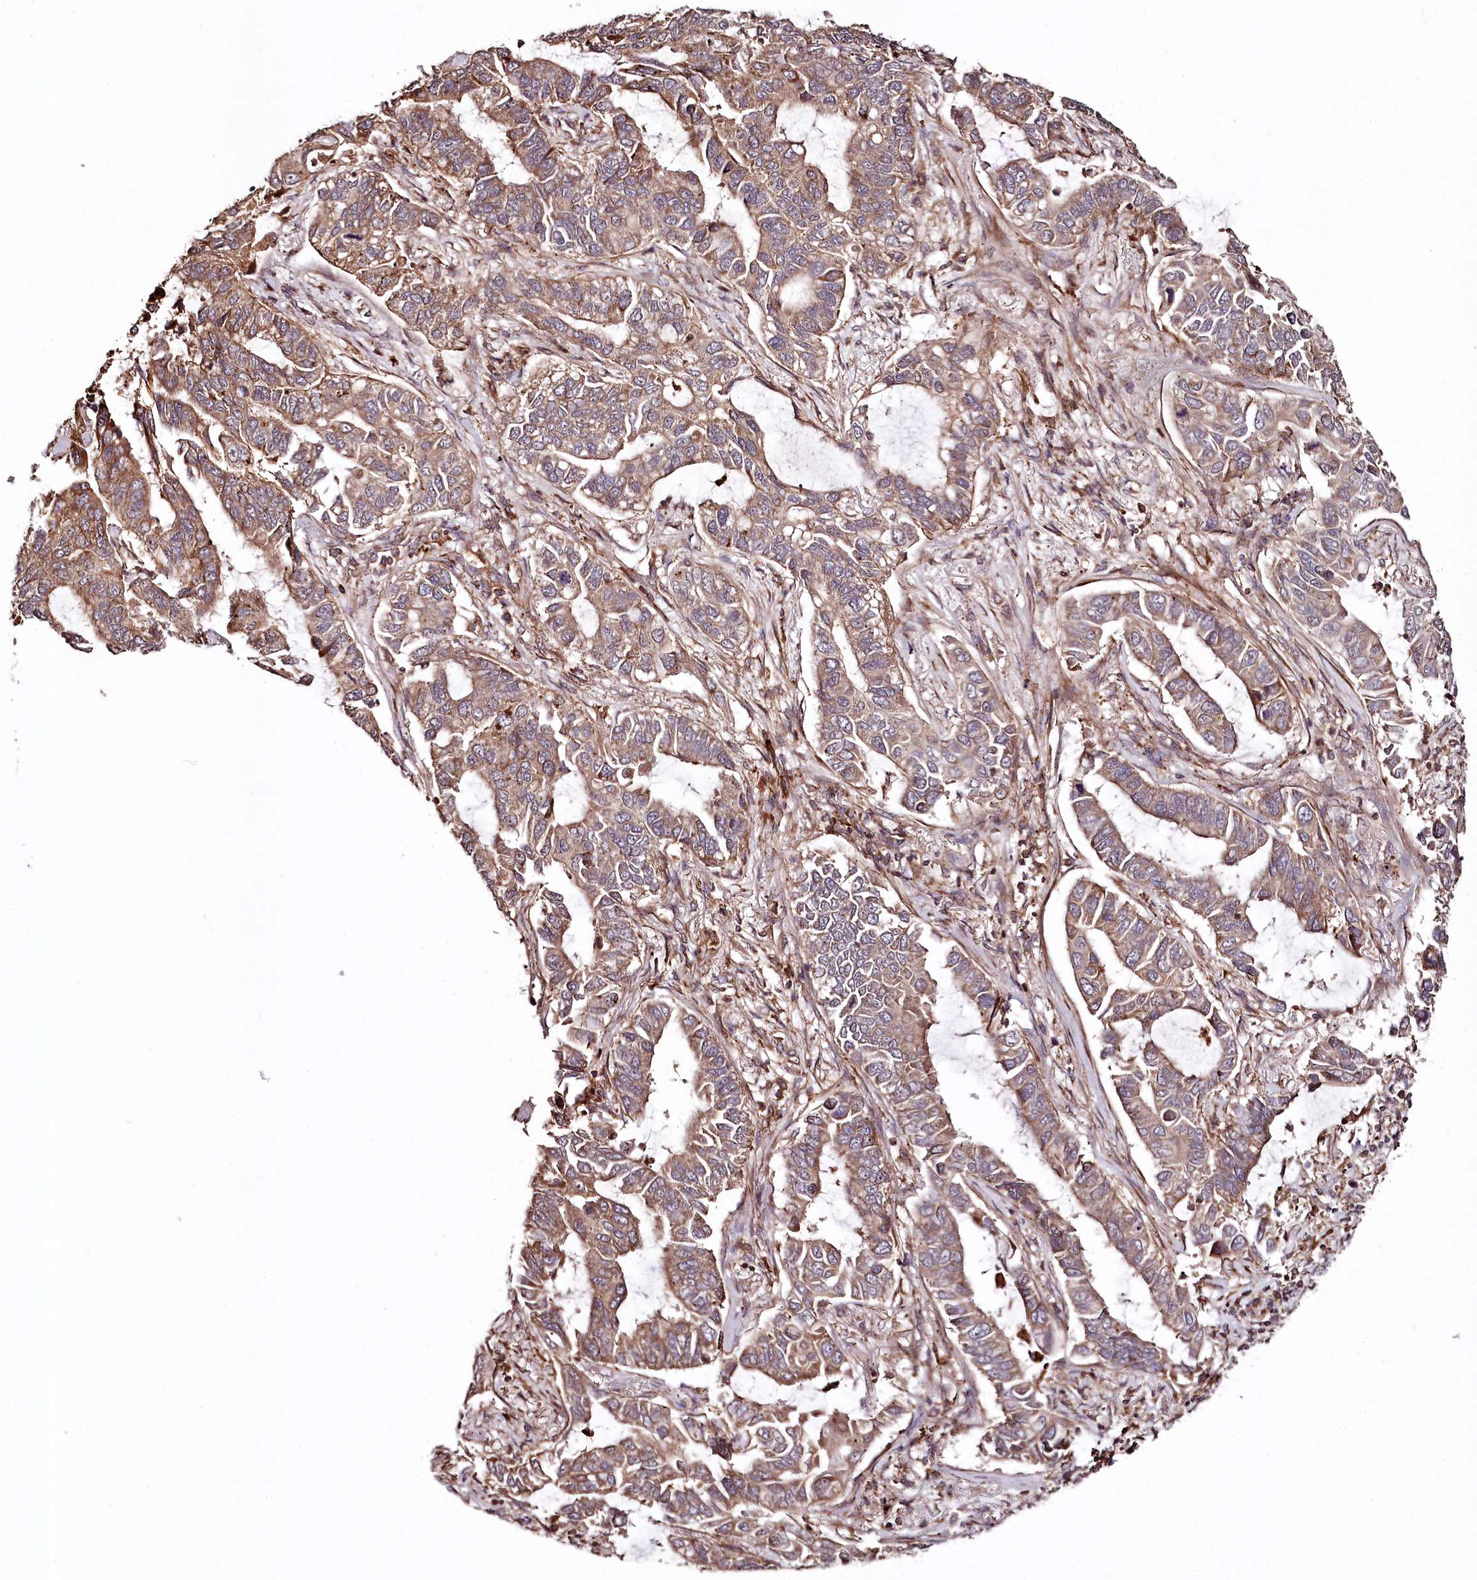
{"staining": {"intensity": "moderate", "quantity": ">75%", "location": "cytoplasmic/membranous"}, "tissue": "lung cancer", "cell_type": "Tumor cells", "image_type": "cancer", "snomed": [{"axis": "morphology", "description": "Adenocarcinoma, NOS"}, {"axis": "topography", "description": "Lung"}], "caption": "Immunohistochemical staining of lung cancer (adenocarcinoma) shows medium levels of moderate cytoplasmic/membranous positivity in approximately >75% of tumor cells.", "gene": "KIF14", "patient": {"sex": "male", "age": 64}}